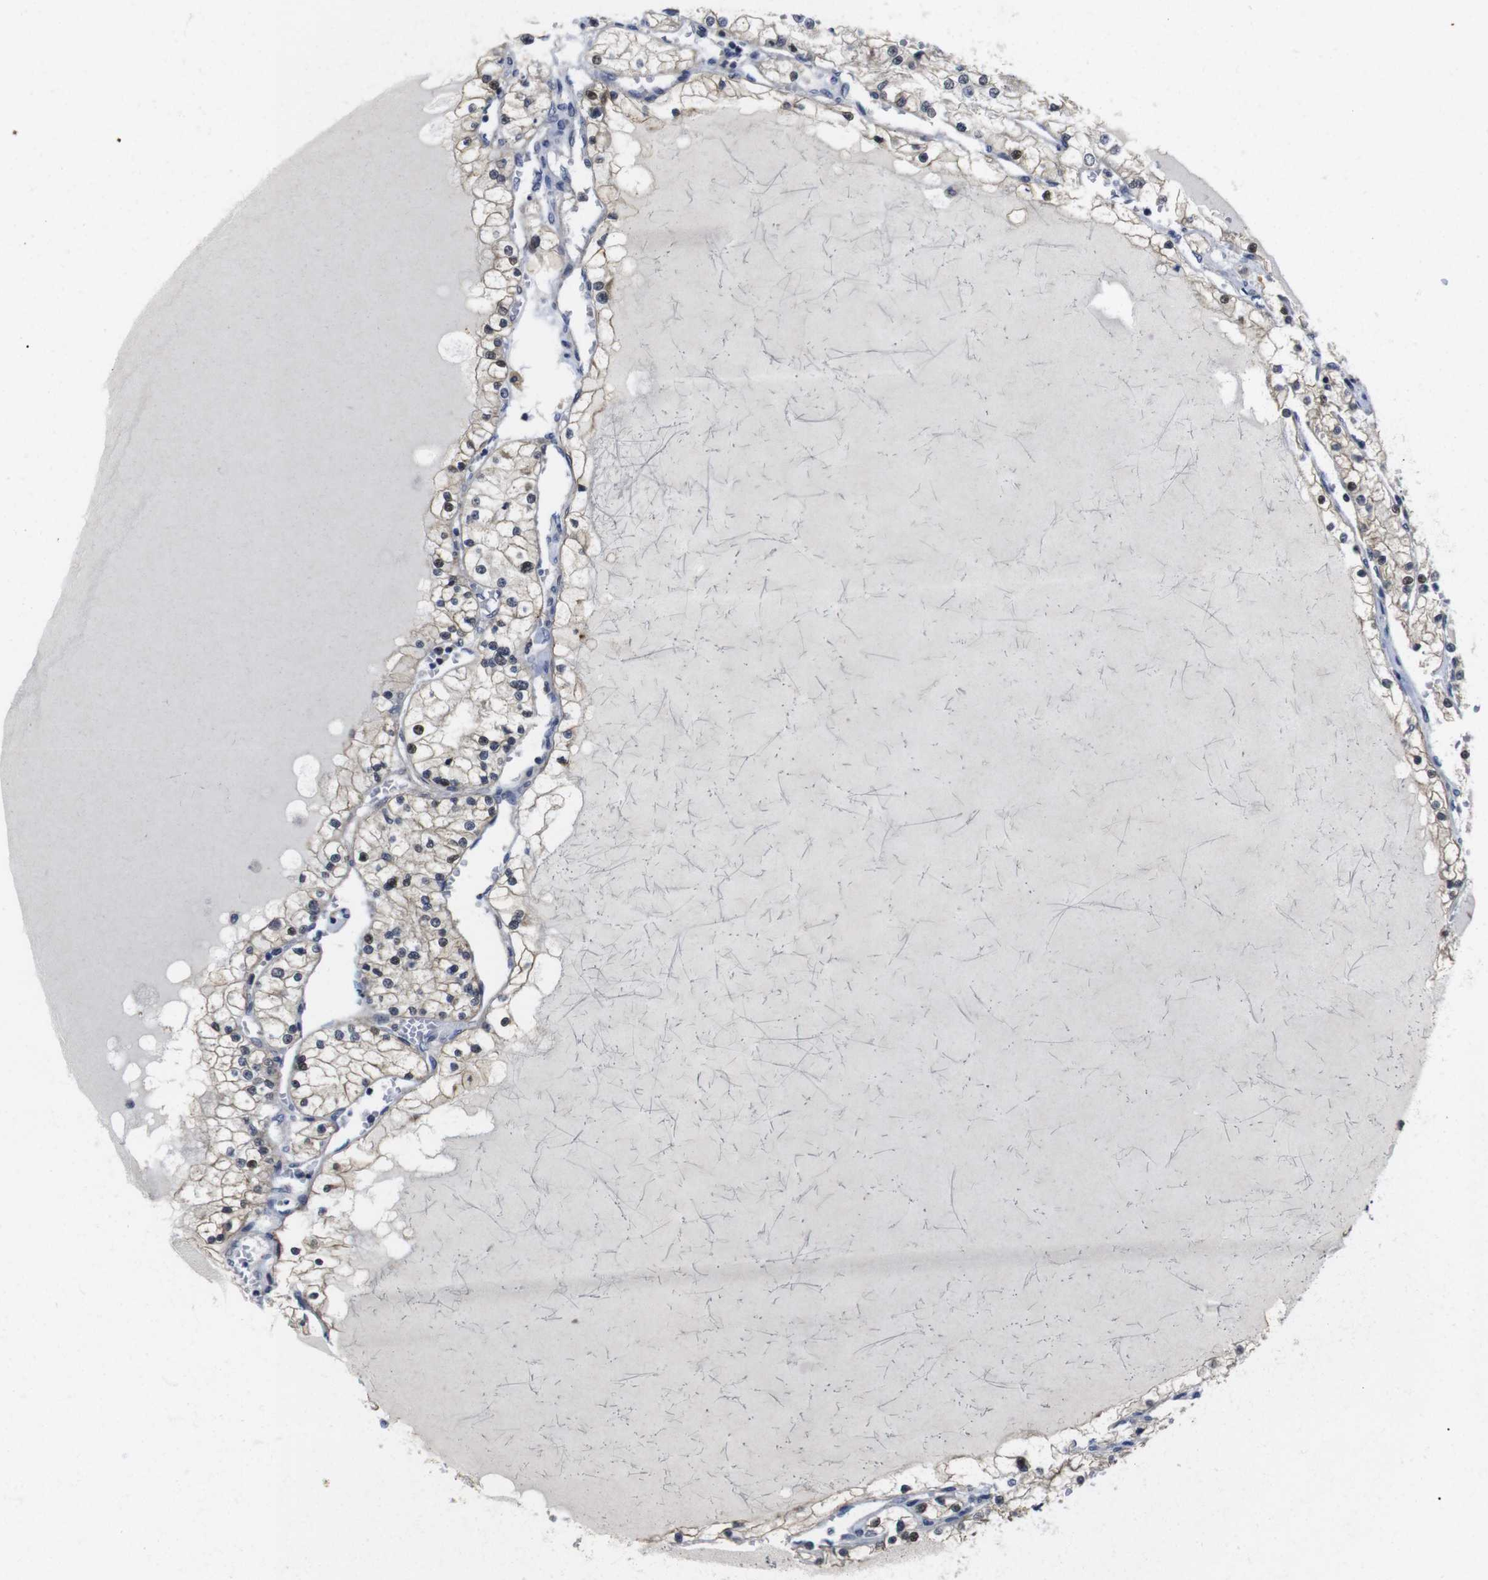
{"staining": {"intensity": "strong", "quantity": "<25%", "location": "cytoplasmic/membranous,nuclear"}, "tissue": "renal cancer", "cell_type": "Tumor cells", "image_type": "cancer", "snomed": [{"axis": "morphology", "description": "Adenocarcinoma, NOS"}, {"axis": "topography", "description": "Kidney"}], "caption": "This histopathology image exhibits renal adenocarcinoma stained with IHC to label a protein in brown. The cytoplasmic/membranous and nuclear of tumor cells show strong positivity for the protein. Nuclei are counter-stained blue.", "gene": "FNTA", "patient": {"sex": "male", "age": 68}}